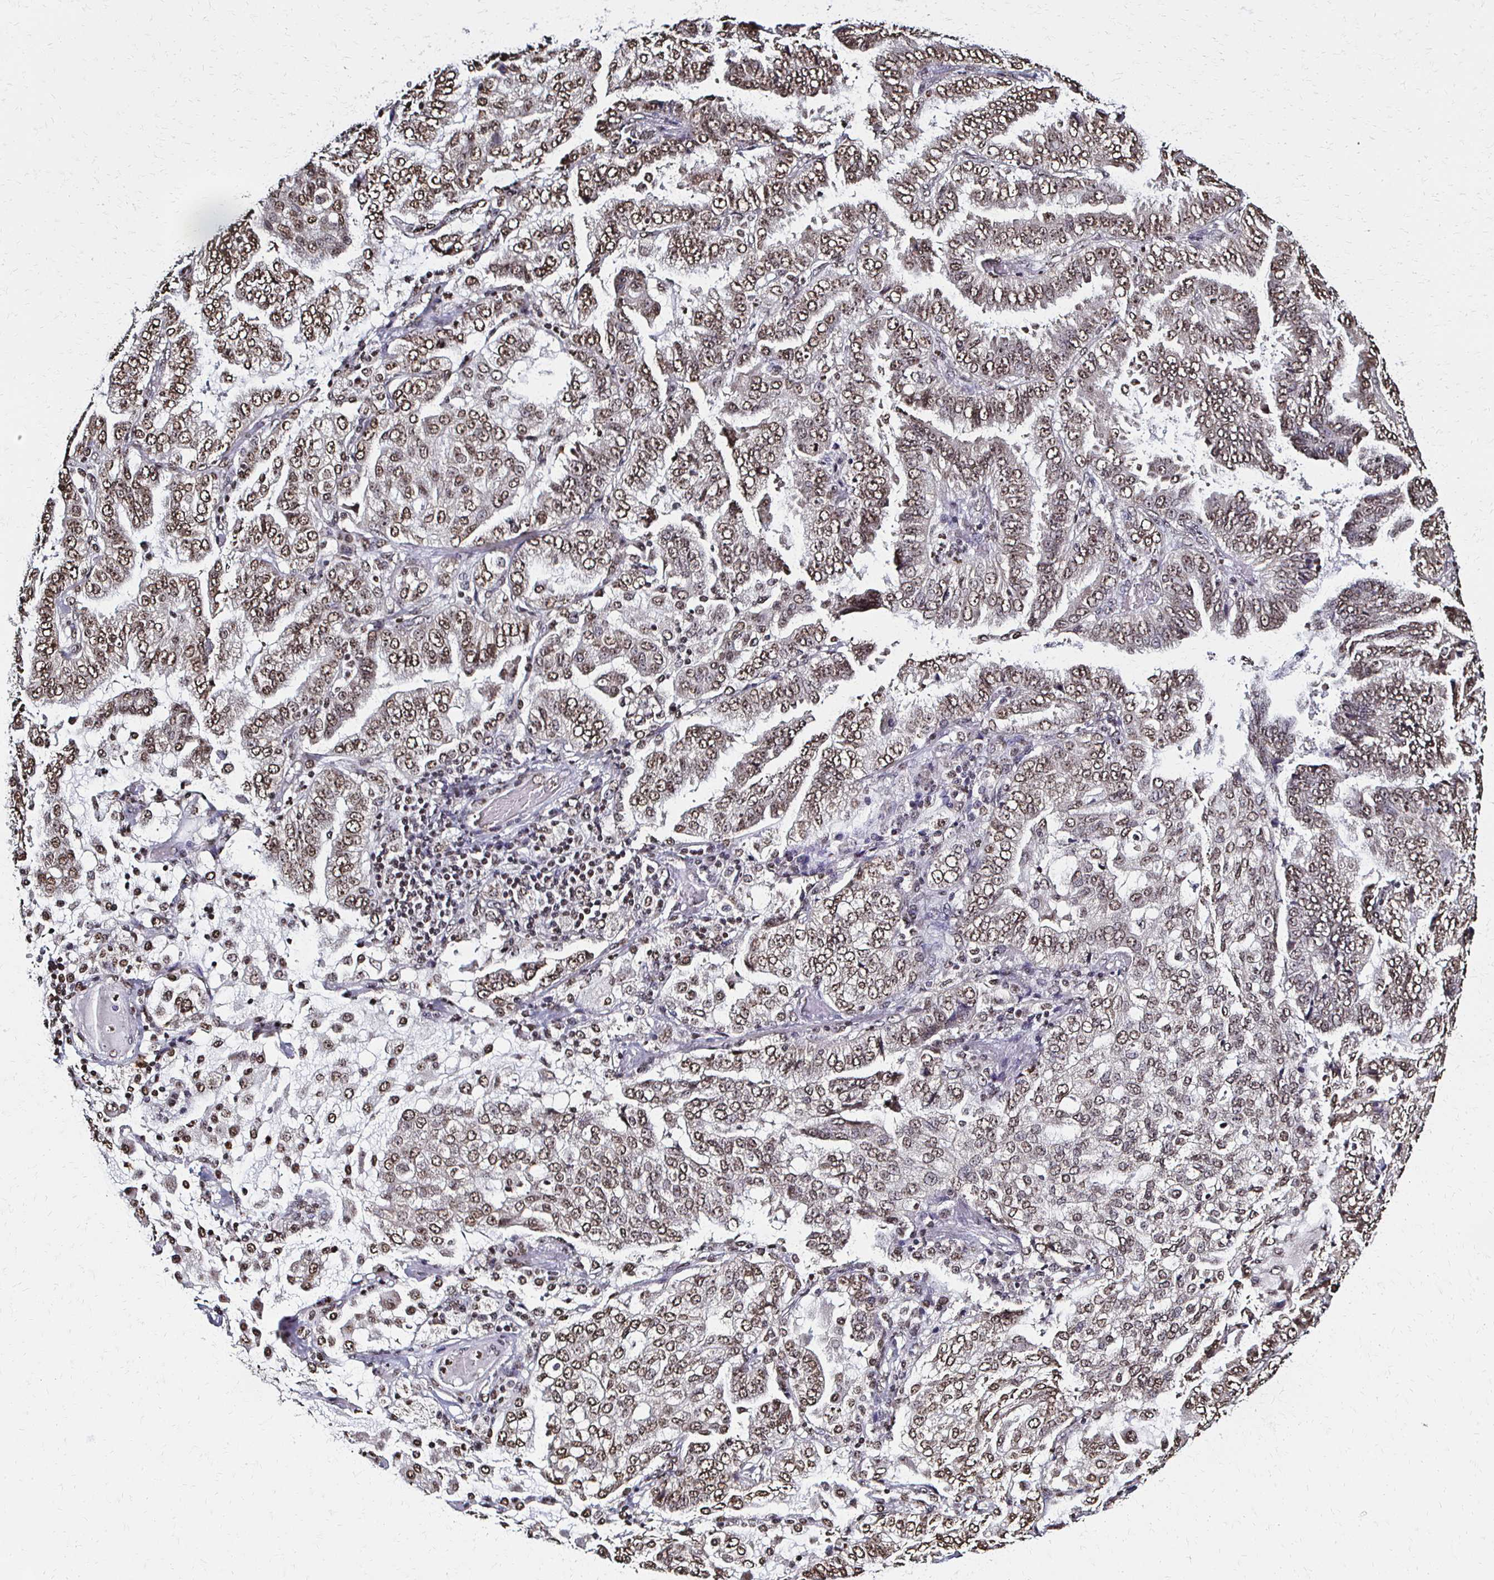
{"staining": {"intensity": "moderate", "quantity": ">75%", "location": "nuclear"}, "tissue": "lung cancer", "cell_type": "Tumor cells", "image_type": "cancer", "snomed": [{"axis": "morphology", "description": "Aneuploidy"}, {"axis": "morphology", "description": "Adenocarcinoma, NOS"}, {"axis": "morphology", "description": "Adenocarcinoma, metastatic, NOS"}, {"axis": "topography", "description": "Lymph node"}, {"axis": "topography", "description": "Lung"}], "caption": "The image demonstrates a brown stain indicating the presence of a protein in the nuclear of tumor cells in lung cancer.", "gene": "HOXA9", "patient": {"sex": "female", "age": 48}}